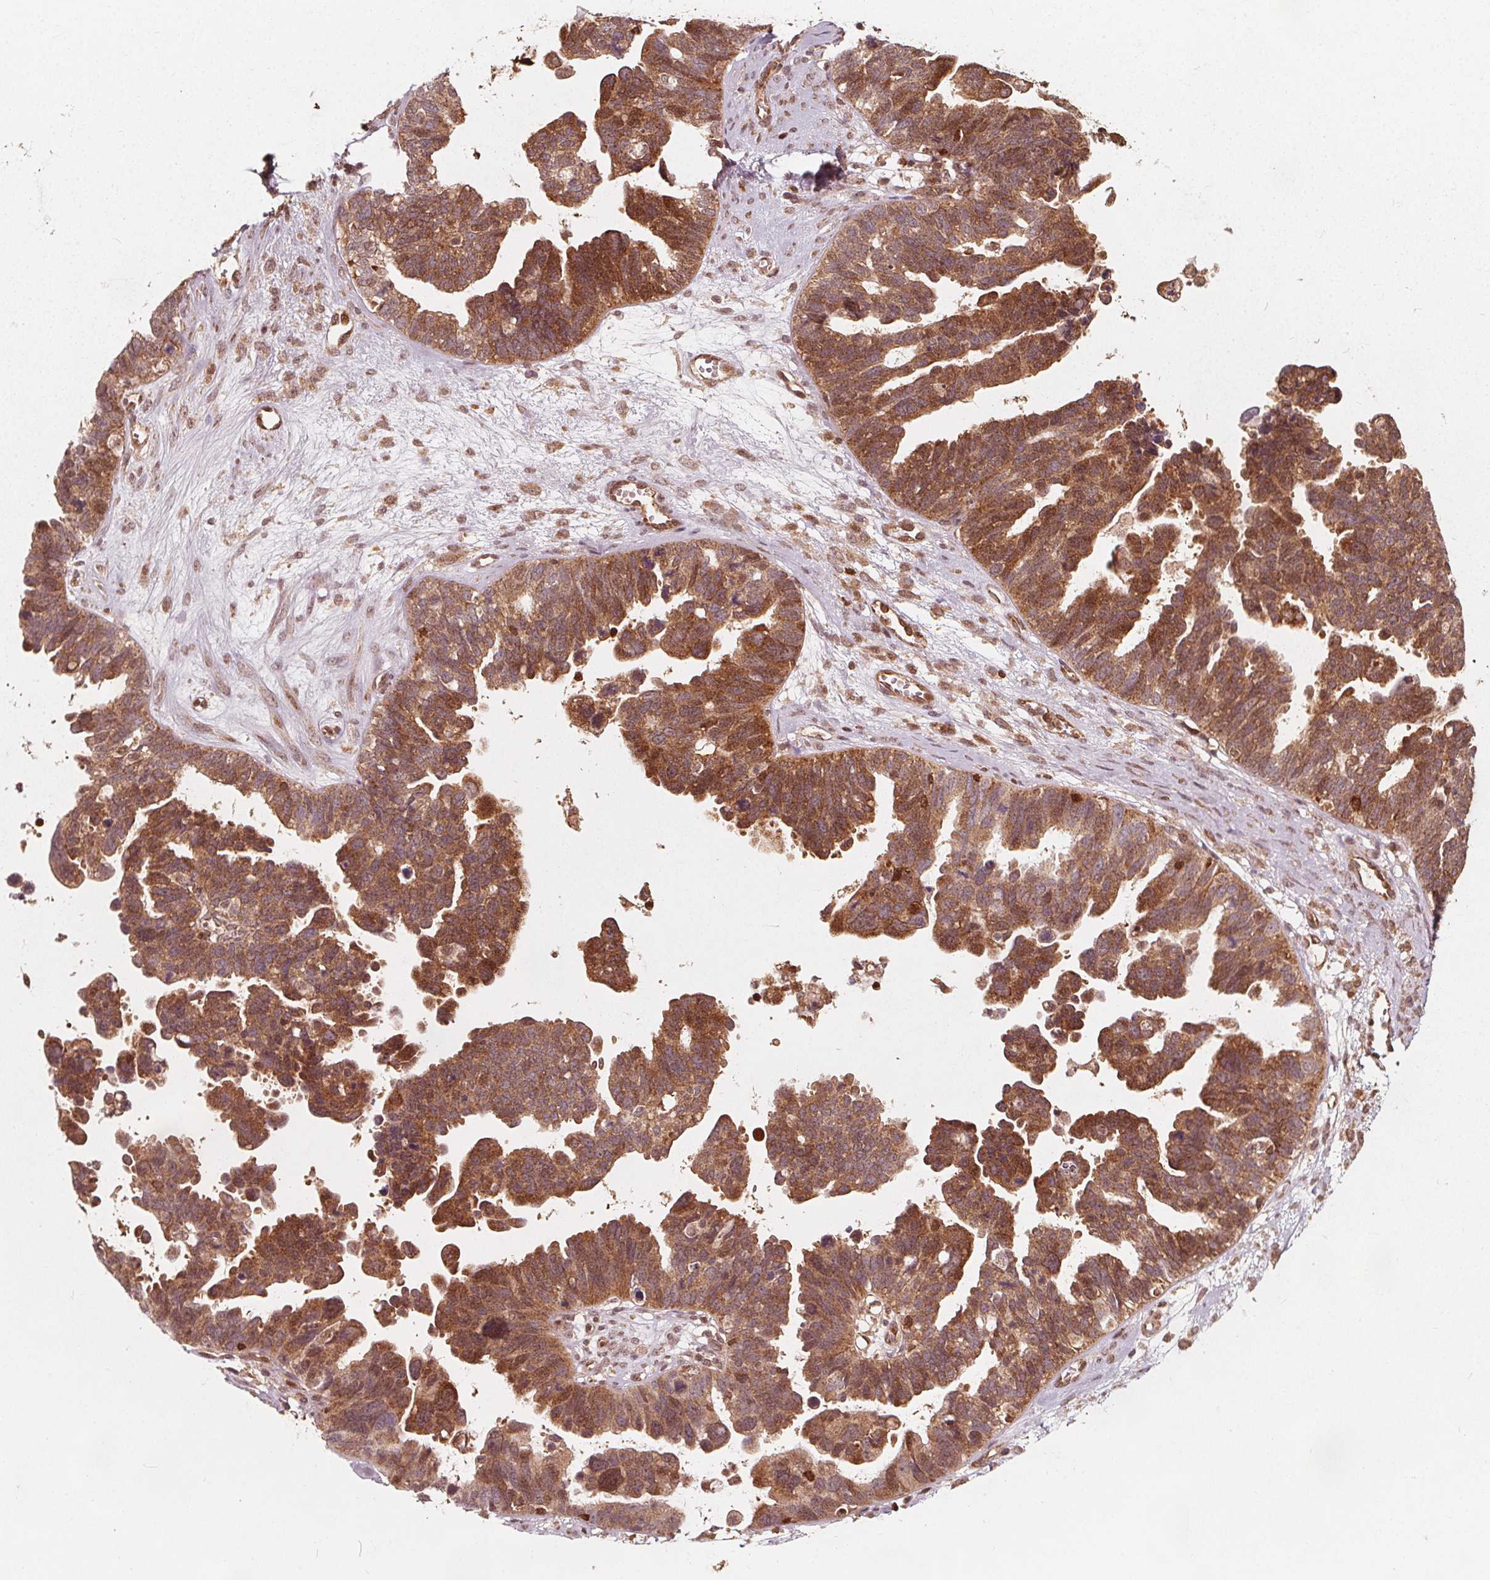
{"staining": {"intensity": "moderate", "quantity": ">75%", "location": "cytoplasmic/membranous"}, "tissue": "ovarian cancer", "cell_type": "Tumor cells", "image_type": "cancer", "snomed": [{"axis": "morphology", "description": "Cystadenocarcinoma, serous, NOS"}, {"axis": "topography", "description": "Ovary"}], "caption": "Ovarian serous cystadenocarcinoma stained for a protein displays moderate cytoplasmic/membranous positivity in tumor cells. The protein is stained brown, and the nuclei are stained in blue (DAB IHC with brightfield microscopy, high magnification).", "gene": "AIP", "patient": {"sex": "female", "age": 60}}